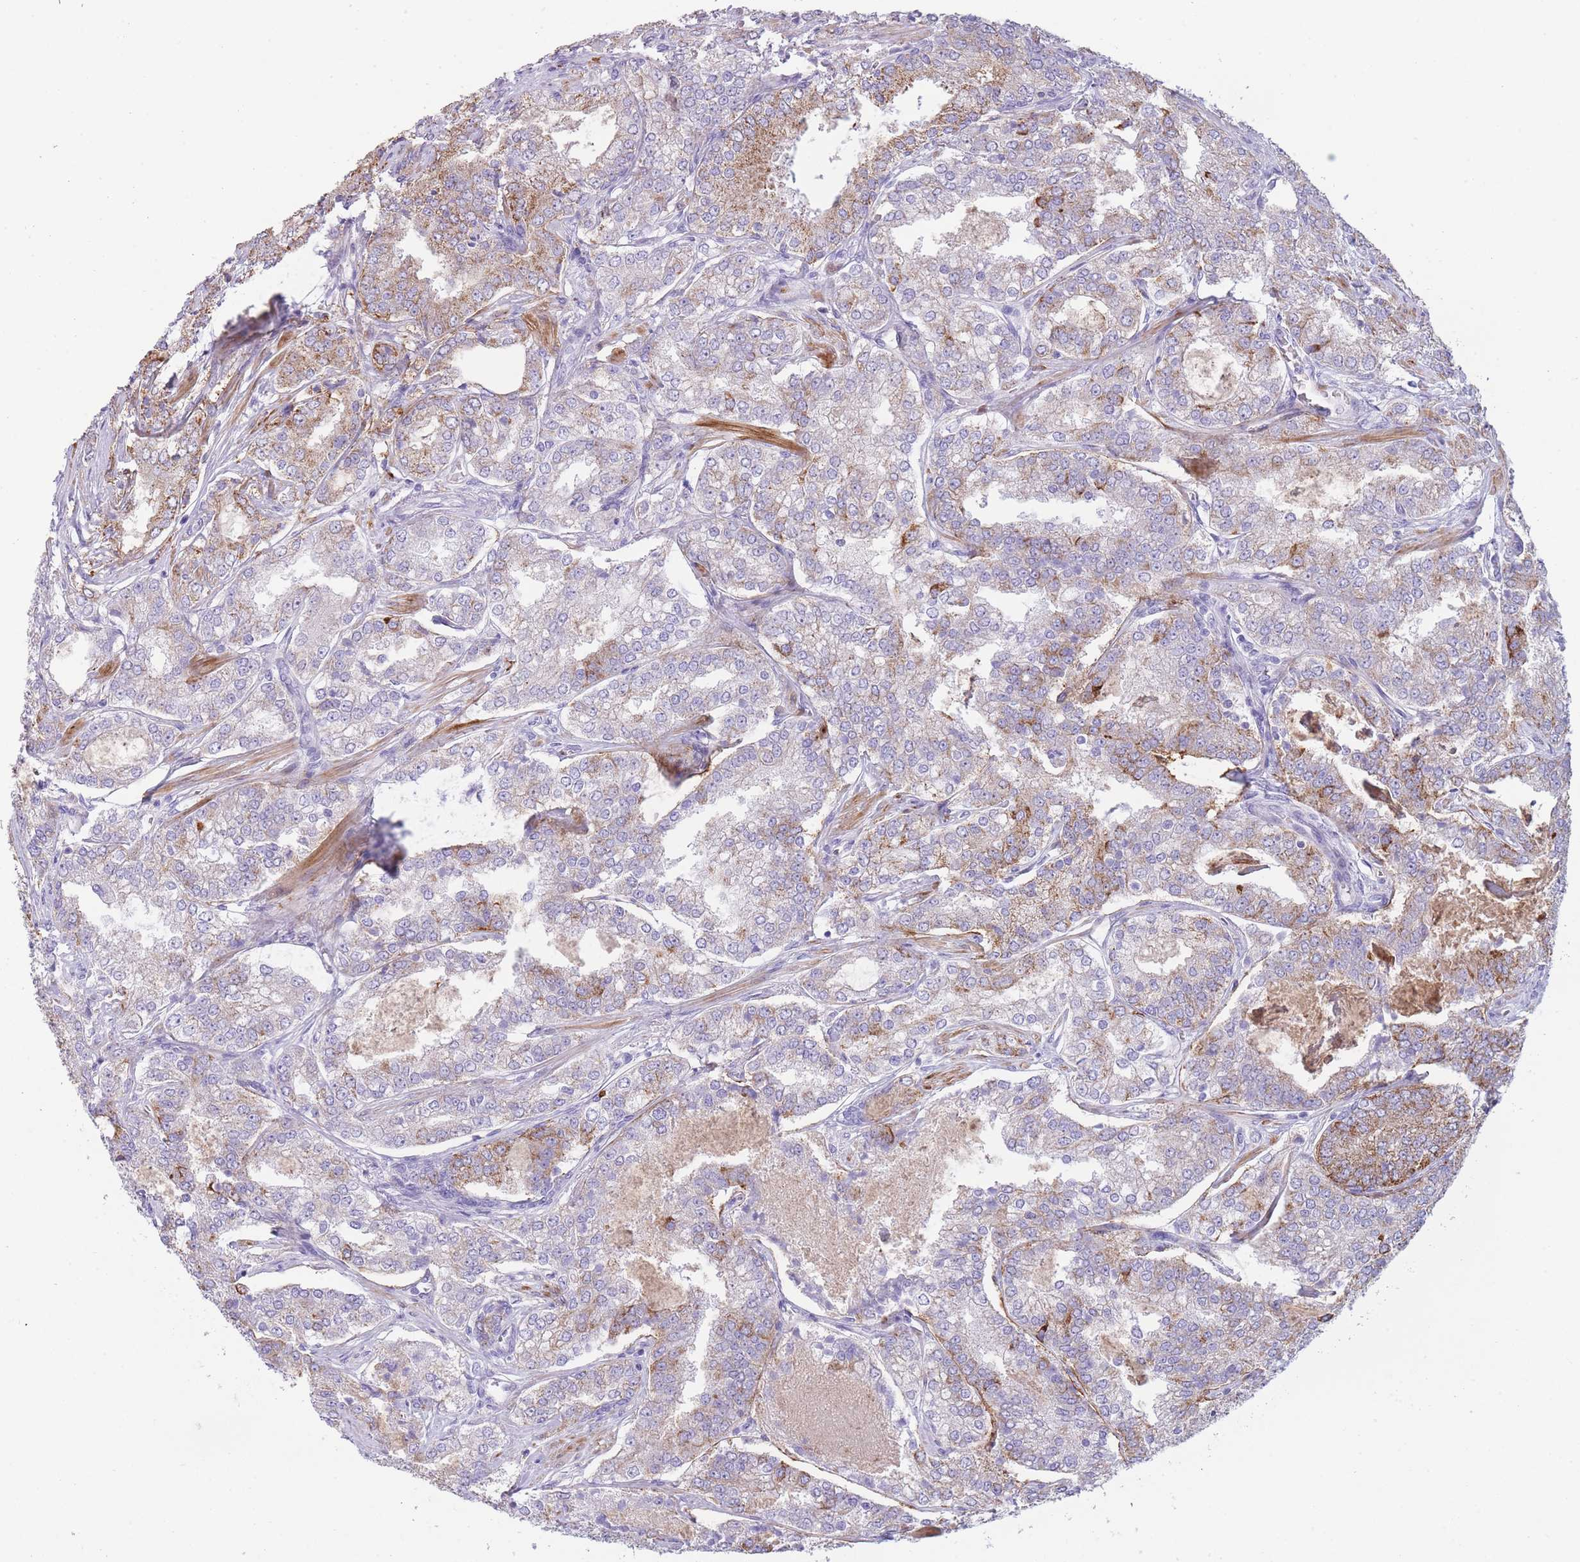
{"staining": {"intensity": "moderate", "quantity": ">75%", "location": "cytoplasmic/membranous"}, "tissue": "prostate cancer", "cell_type": "Tumor cells", "image_type": "cancer", "snomed": [{"axis": "morphology", "description": "Adenocarcinoma, High grade"}, {"axis": "topography", "description": "Prostate"}], "caption": "IHC (DAB) staining of human prostate cancer (high-grade adenocarcinoma) exhibits moderate cytoplasmic/membranous protein positivity in approximately >75% of tumor cells.", "gene": "UTP14A", "patient": {"sex": "male", "age": 63}}